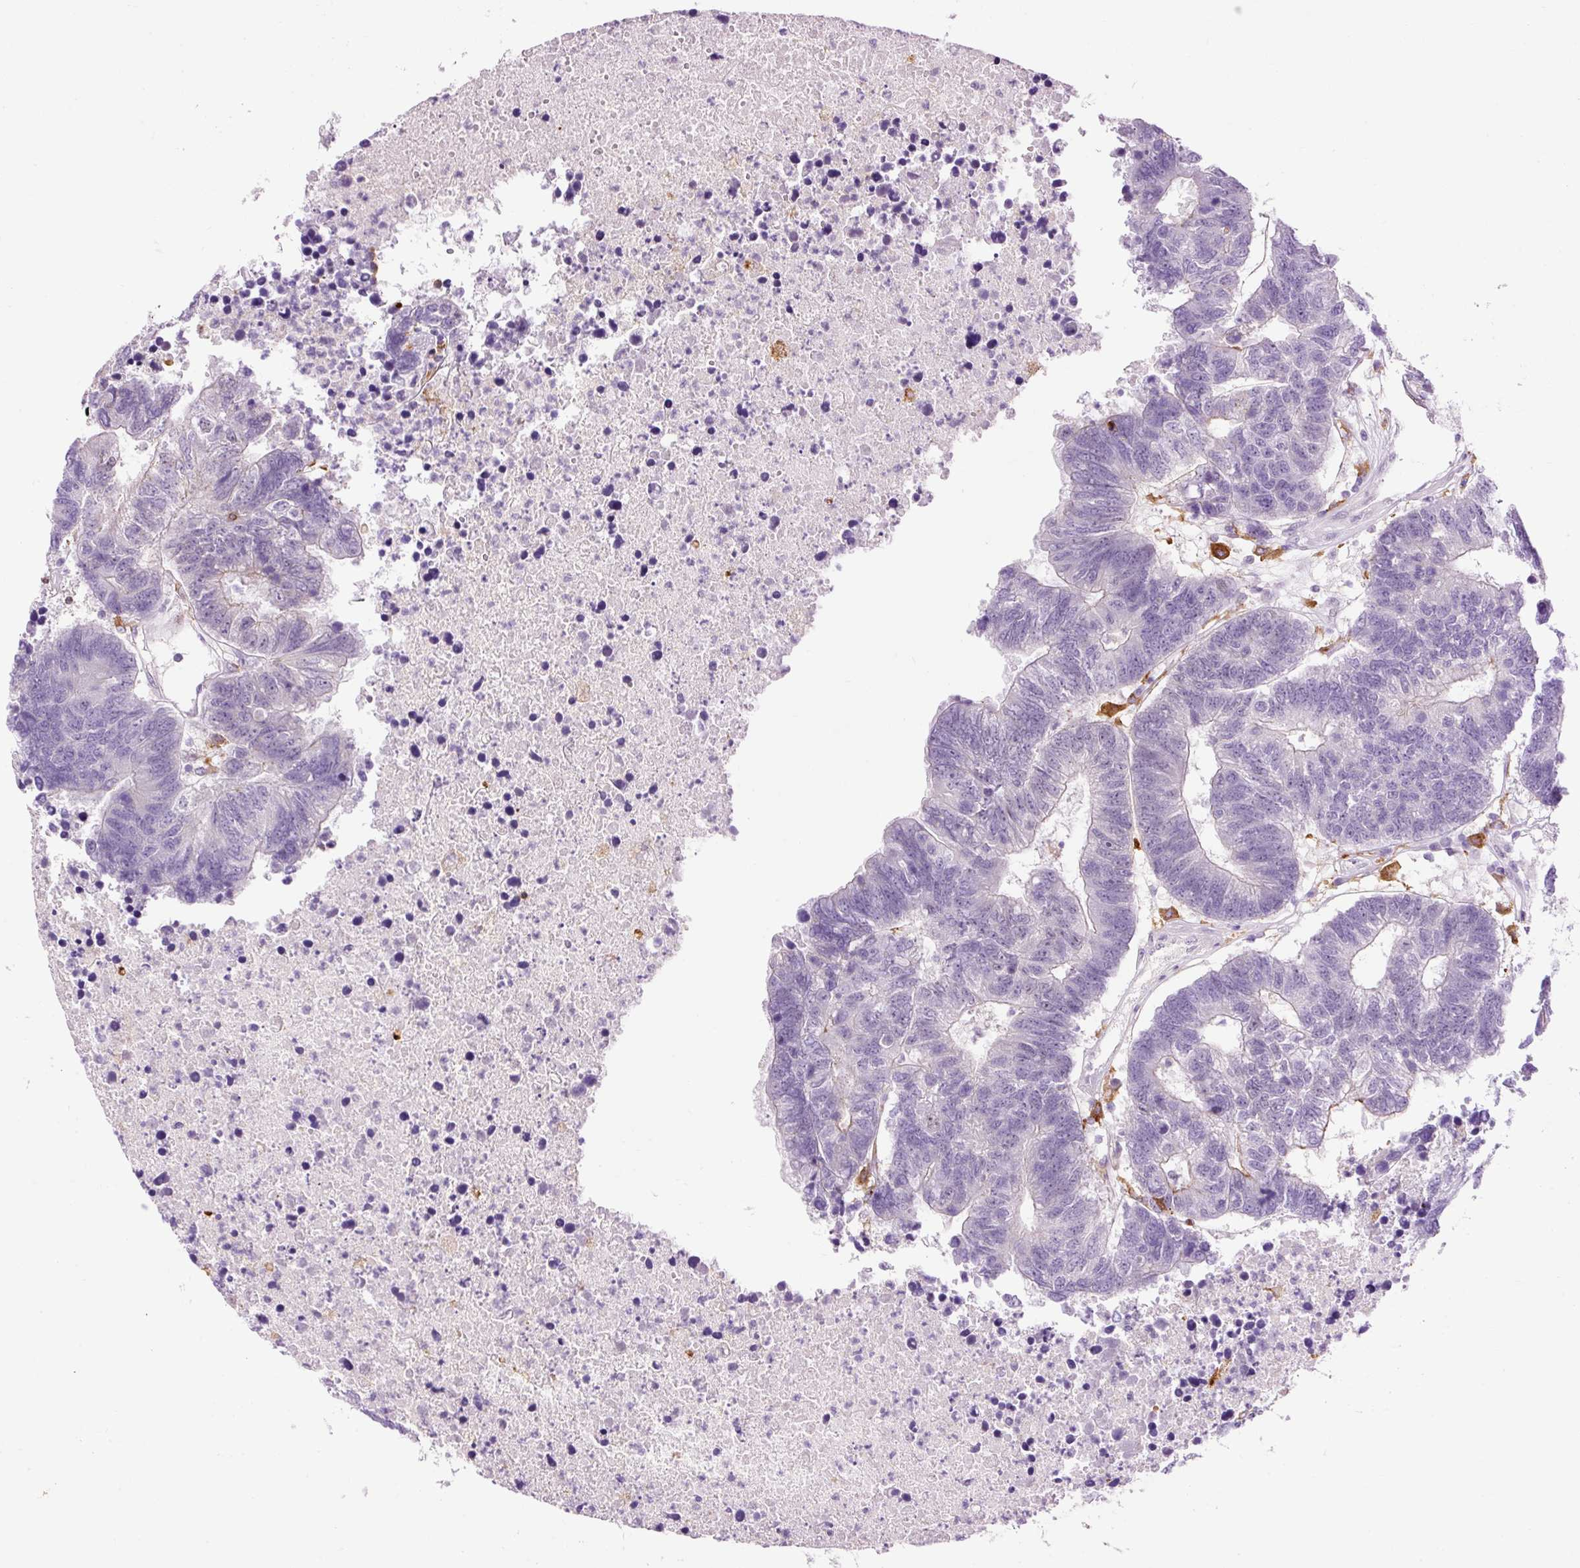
{"staining": {"intensity": "negative", "quantity": "none", "location": "none"}, "tissue": "colorectal cancer", "cell_type": "Tumor cells", "image_type": "cancer", "snomed": [{"axis": "morphology", "description": "Adenocarcinoma, NOS"}, {"axis": "topography", "description": "Colon"}], "caption": "Histopathology image shows no significant protein positivity in tumor cells of colorectal adenocarcinoma.", "gene": "LY86", "patient": {"sex": "female", "age": 48}}